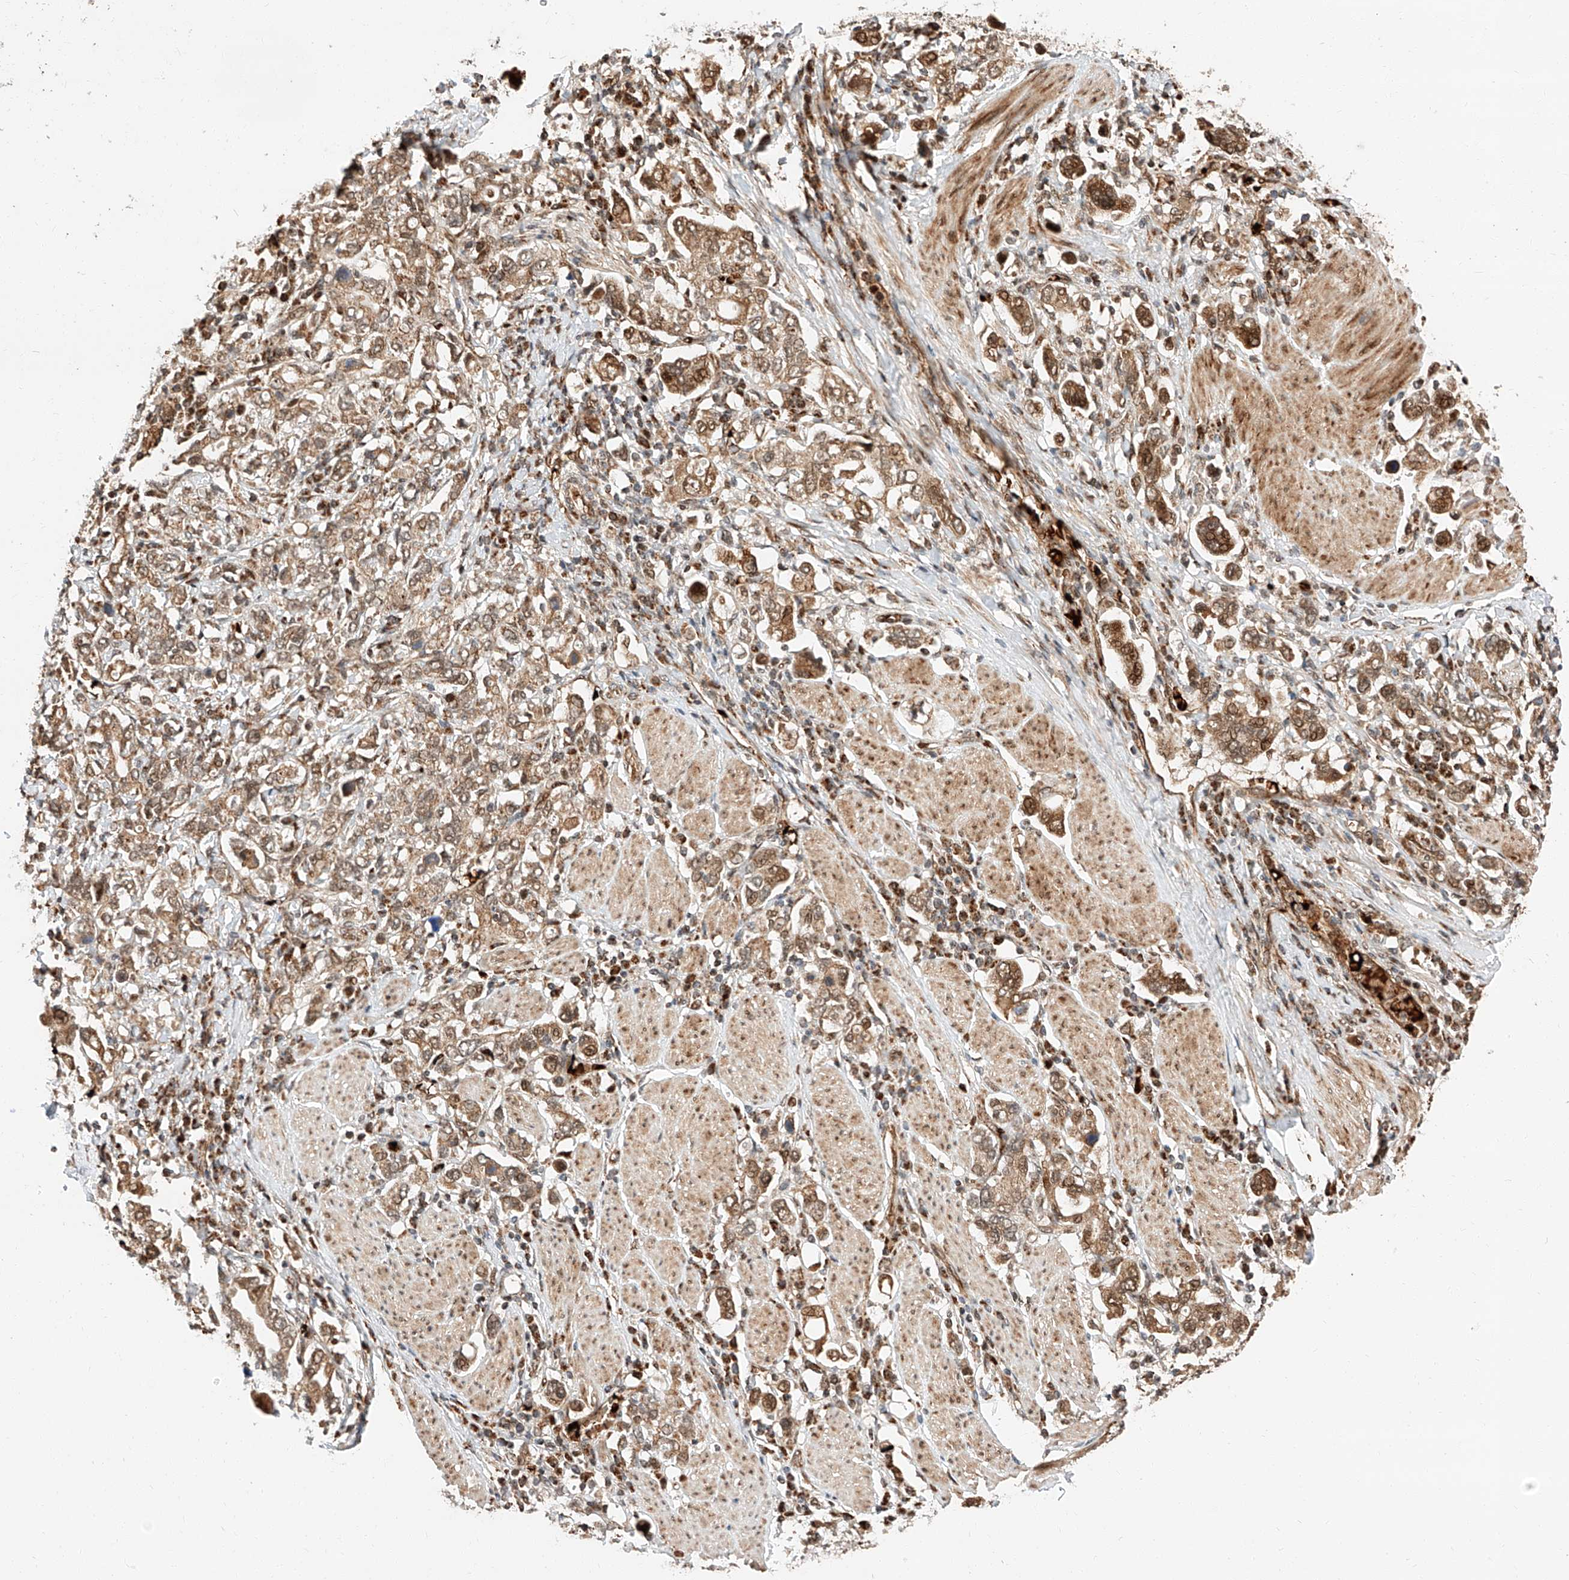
{"staining": {"intensity": "moderate", "quantity": ">75%", "location": "cytoplasmic/membranous"}, "tissue": "stomach cancer", "cell_type": "Tumor cells", "image_type": "cancer", "snomed": [{"axis": "morphology", "description": "Adenocarcinoma, NOS"}, {"axis": "topography", "description": "Stomach, upper"}], "caption": "An immunohistochemistry histopathology image of neoplastic tissue is shown. Protein staining in brown labels moderate cytoplasmic/membranous positivity in stomach cancer within tumor cells.", "gene": "THTPA", "patient": {"sex": "male", "age": 62}}